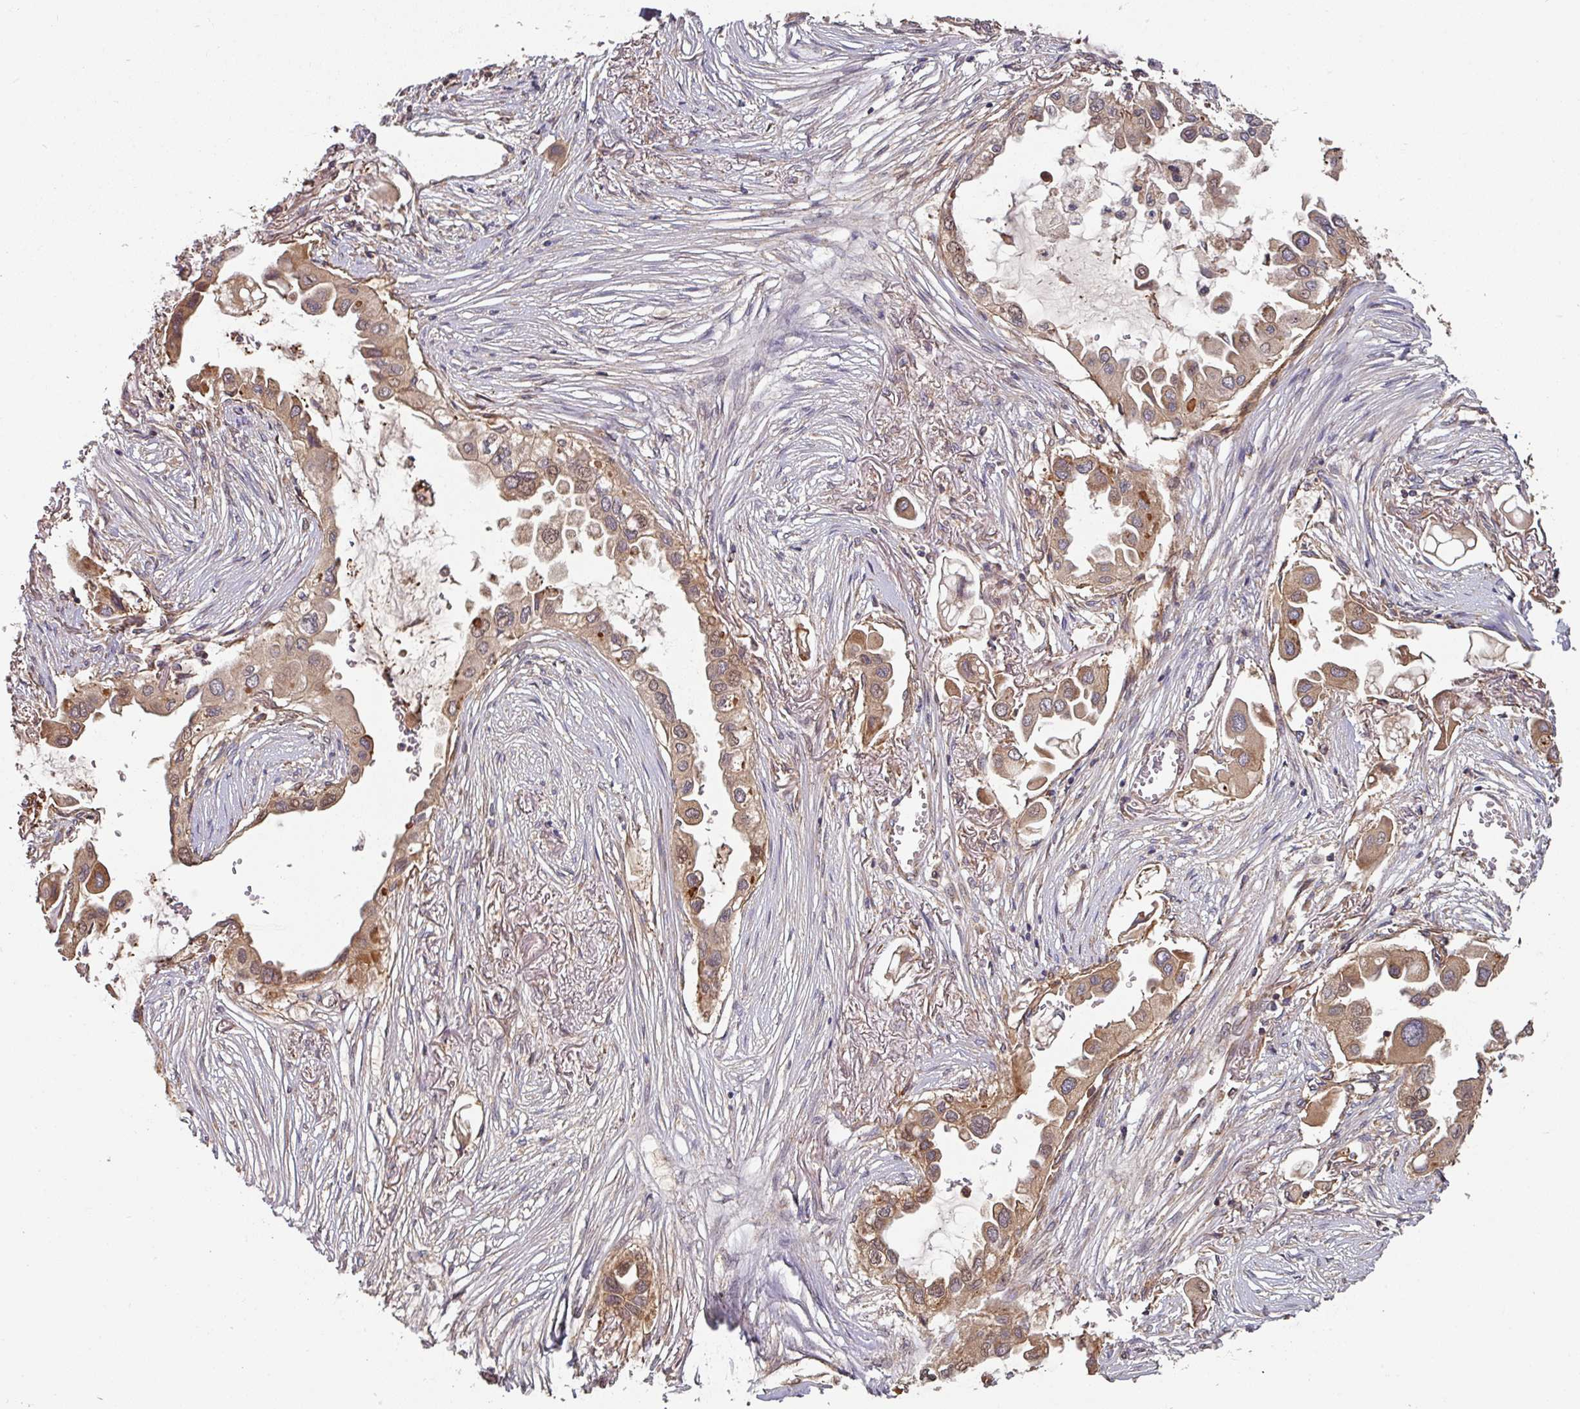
{"staining": {"intensity": "moderate", "quantity": ">75%", "location": "cytoplasmic/membranous"}, "tissue": "lung cancer", "cell_type": "Tumor cells", "image_type": "cancer", "snomed": [{"axis": "morphology", "description": "Adenocarcinoma, NOS"}, {"axis": "topography", "description": "Lung"}], "caption": "Lung cancer stained with a brown dye shows moderate cytoplasmic/membranous positive staining in approximately >75% of tumor cells.", "gene": "SIK1", "patient": {"sex": "female", "age": 76}}